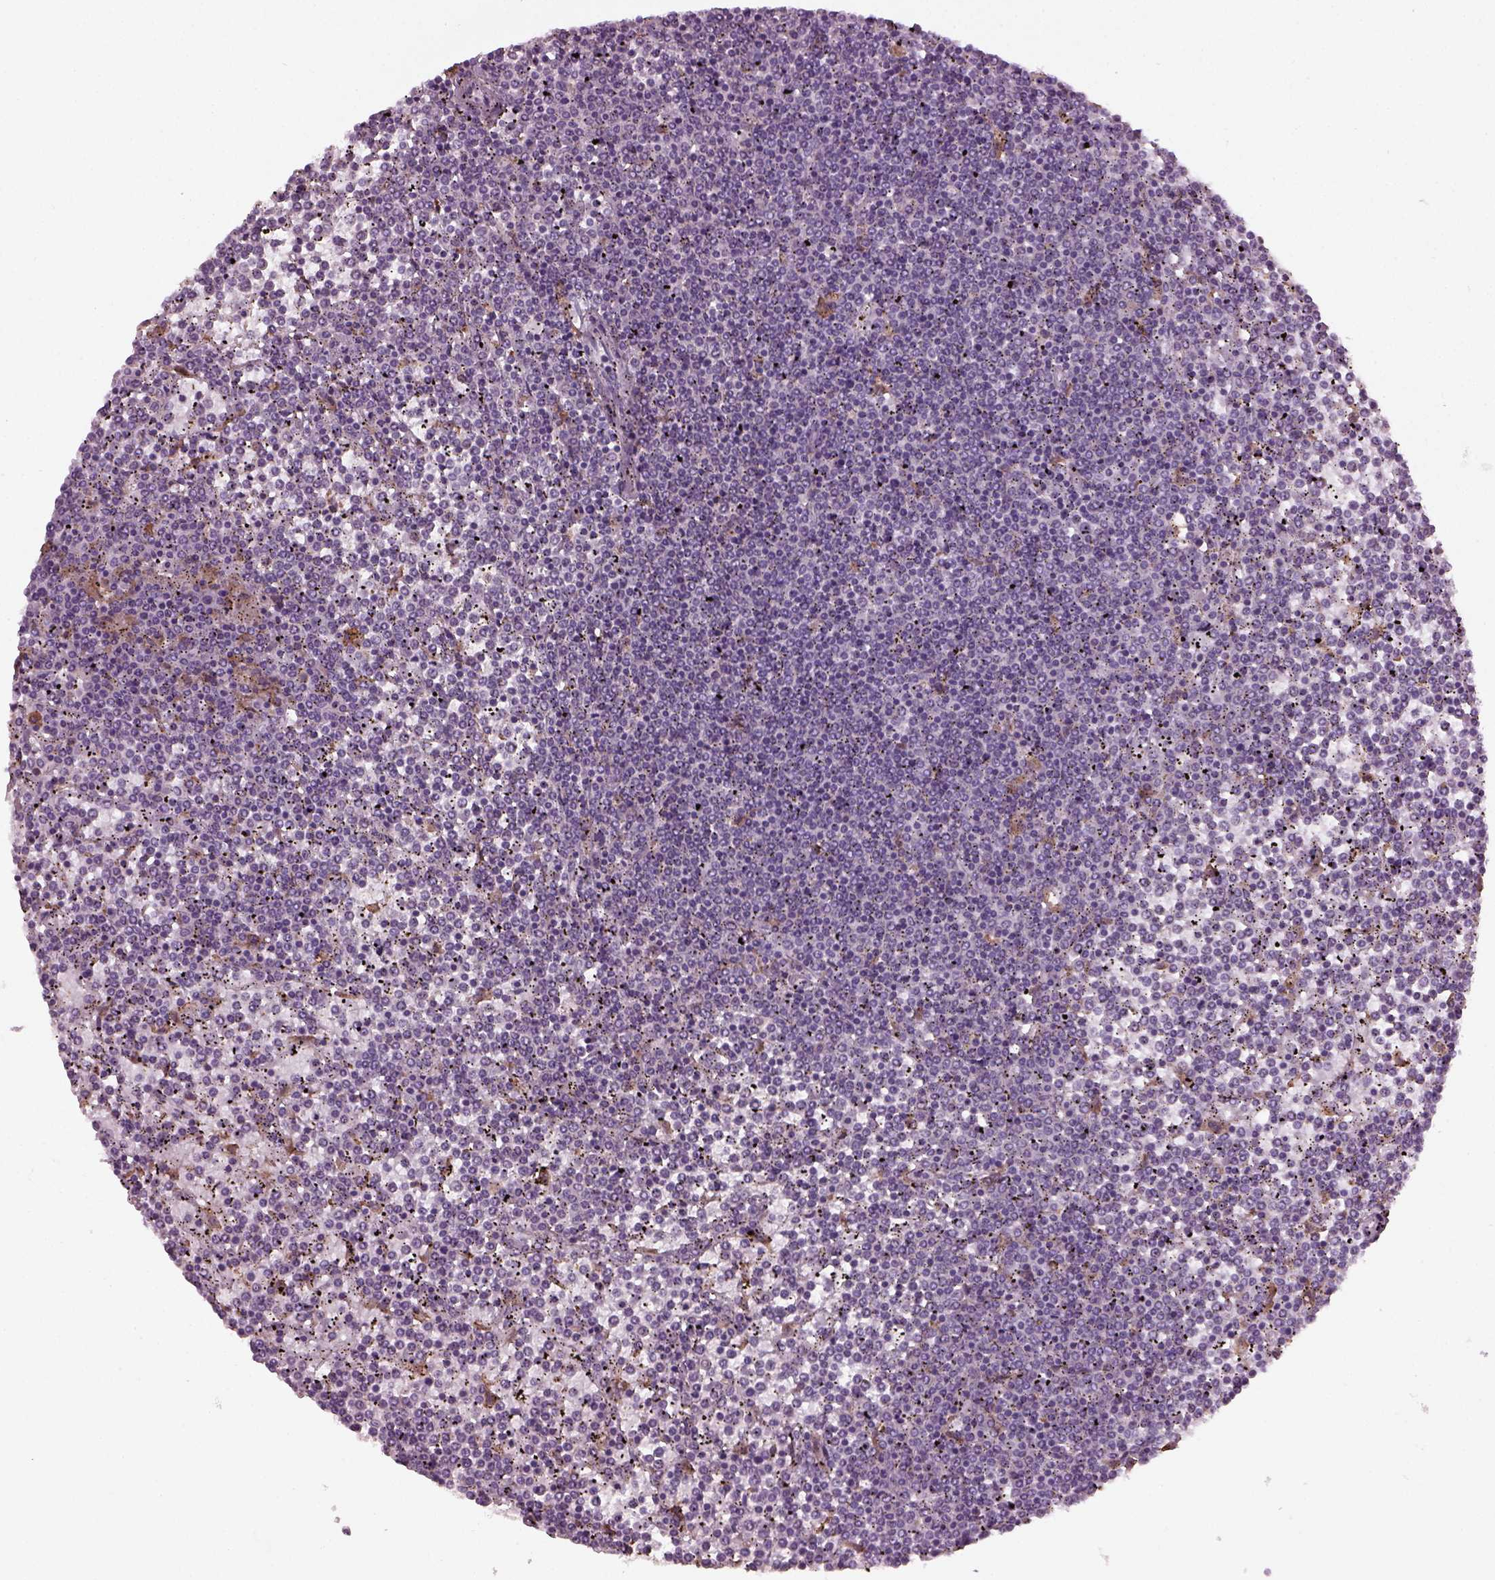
{"staining": {"intensity": "negative", "quantity": "none", "location": "none"}, "tissue": "lymphoma", "cell_type": "Tumor cells", "image_type": "cancer", "snomed": [{"axis": "morphology", "description": "Malignant lymphoma, non-Hodgkin's type, Low grade"}, {"axis": "topography", "description": "Spleen"}], "caption": "Immunohistochemical staining of malignant lymphoma, non-Hodgkin's type (low-grade) displays no significant positivity in tumor cells. (Brightfield microscopy of DAB IHC at high magnification).", "gene": "TMEM231", "patient": {"sex": "female", "age": 19}}